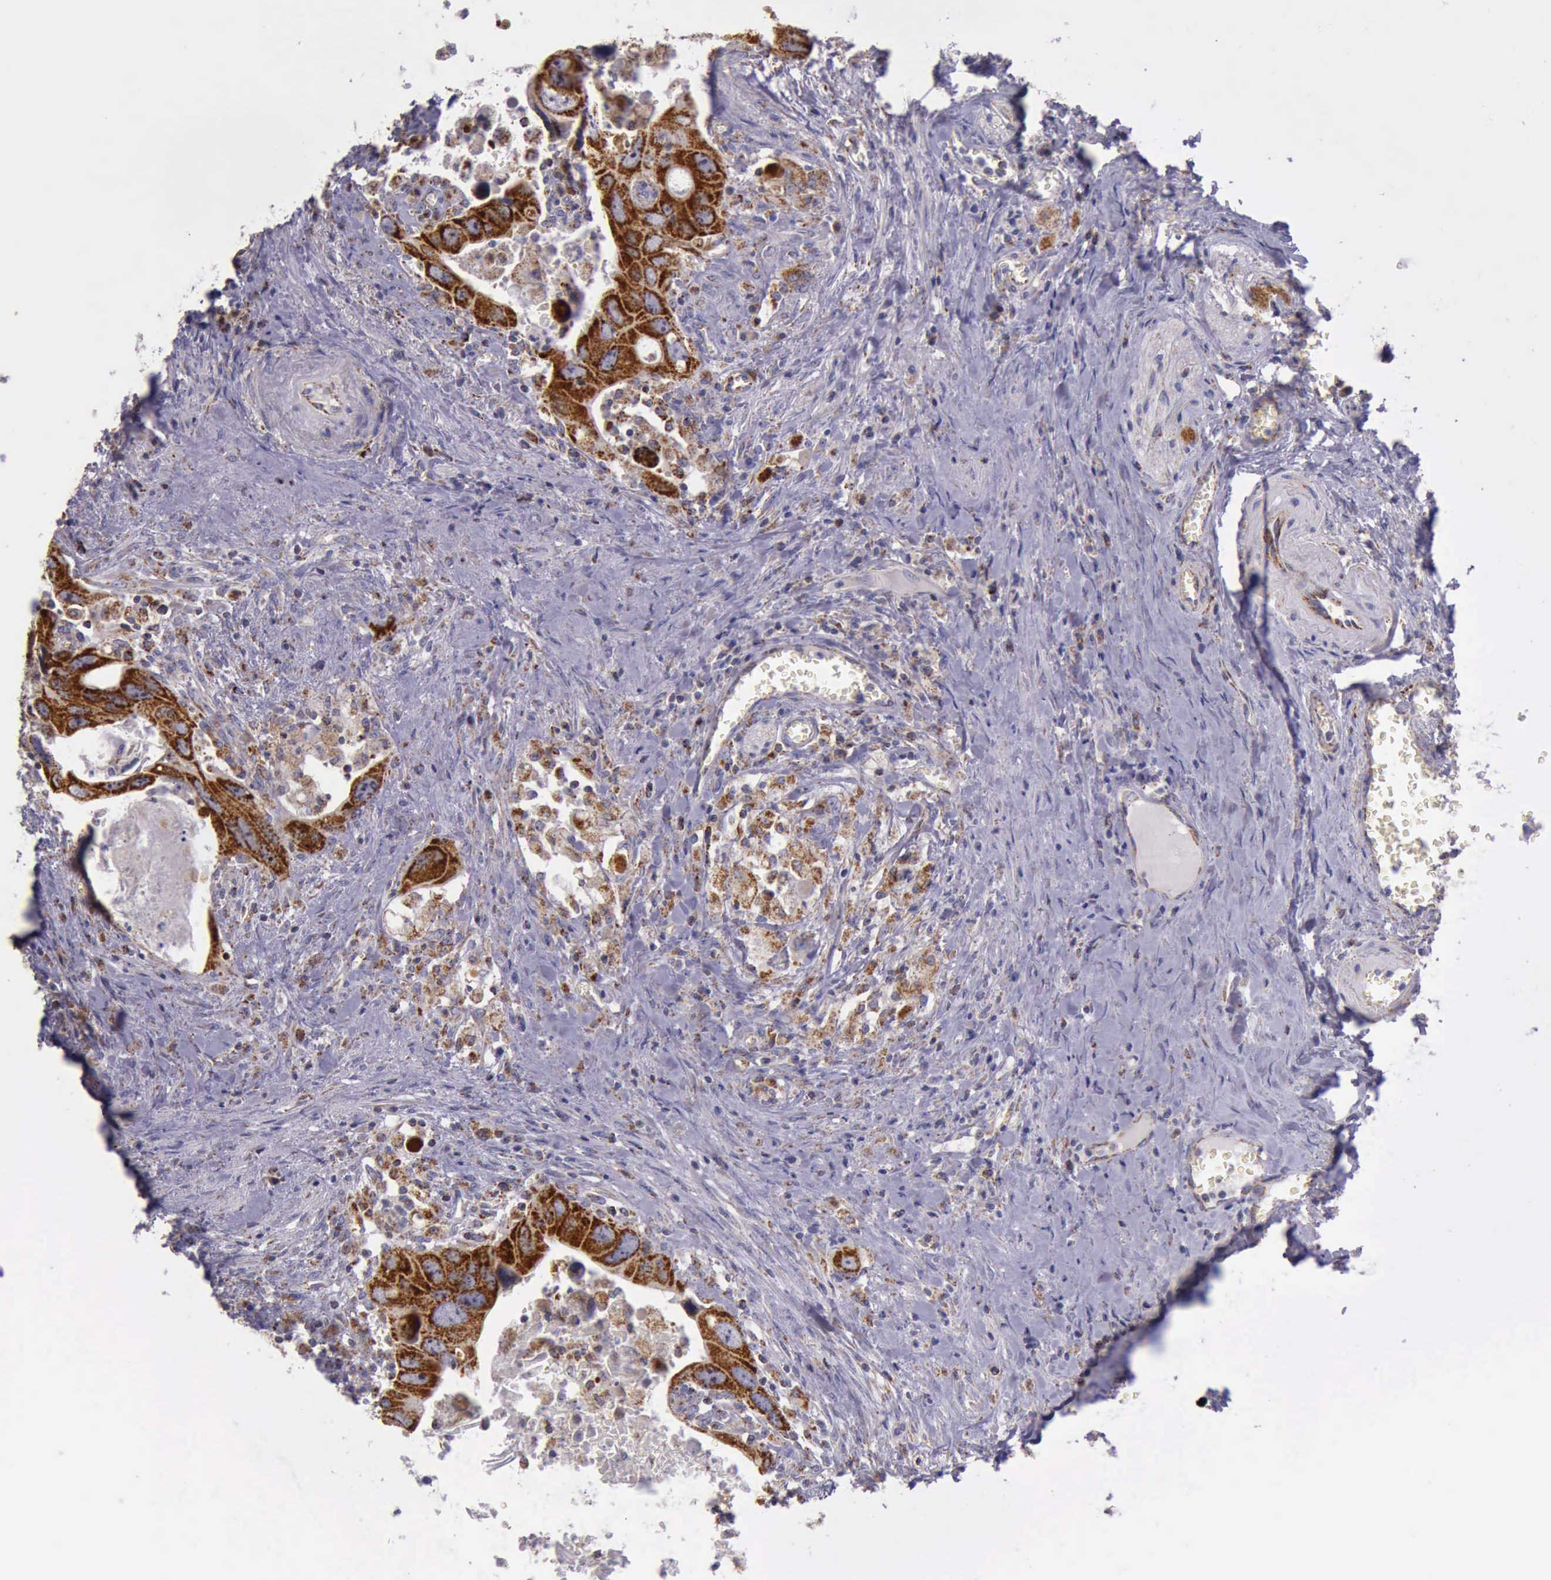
{"staining": {"intensity": "strong", "quantity": ">75%", "location": "cytoplasmic/membranous"}, "tissue": "colorectal cancer", "cell_type": "Tumor cells", "image_type": "cancer", "snomed": [{"axis": "morphology", "description": "Adenocarcinoma, NOS"}, {"axis": "topography", "description": "Rectum"}], "caption": "An immunohistochemistry image of neoplastic tissue is shown. Protein staining in brown highlights strong cytoplasmic/membranous positivity in colorectal adenocarcinoma within tumor cells.", "gene": "TXN2", "patient": {"sex": "male", "age": 70}}